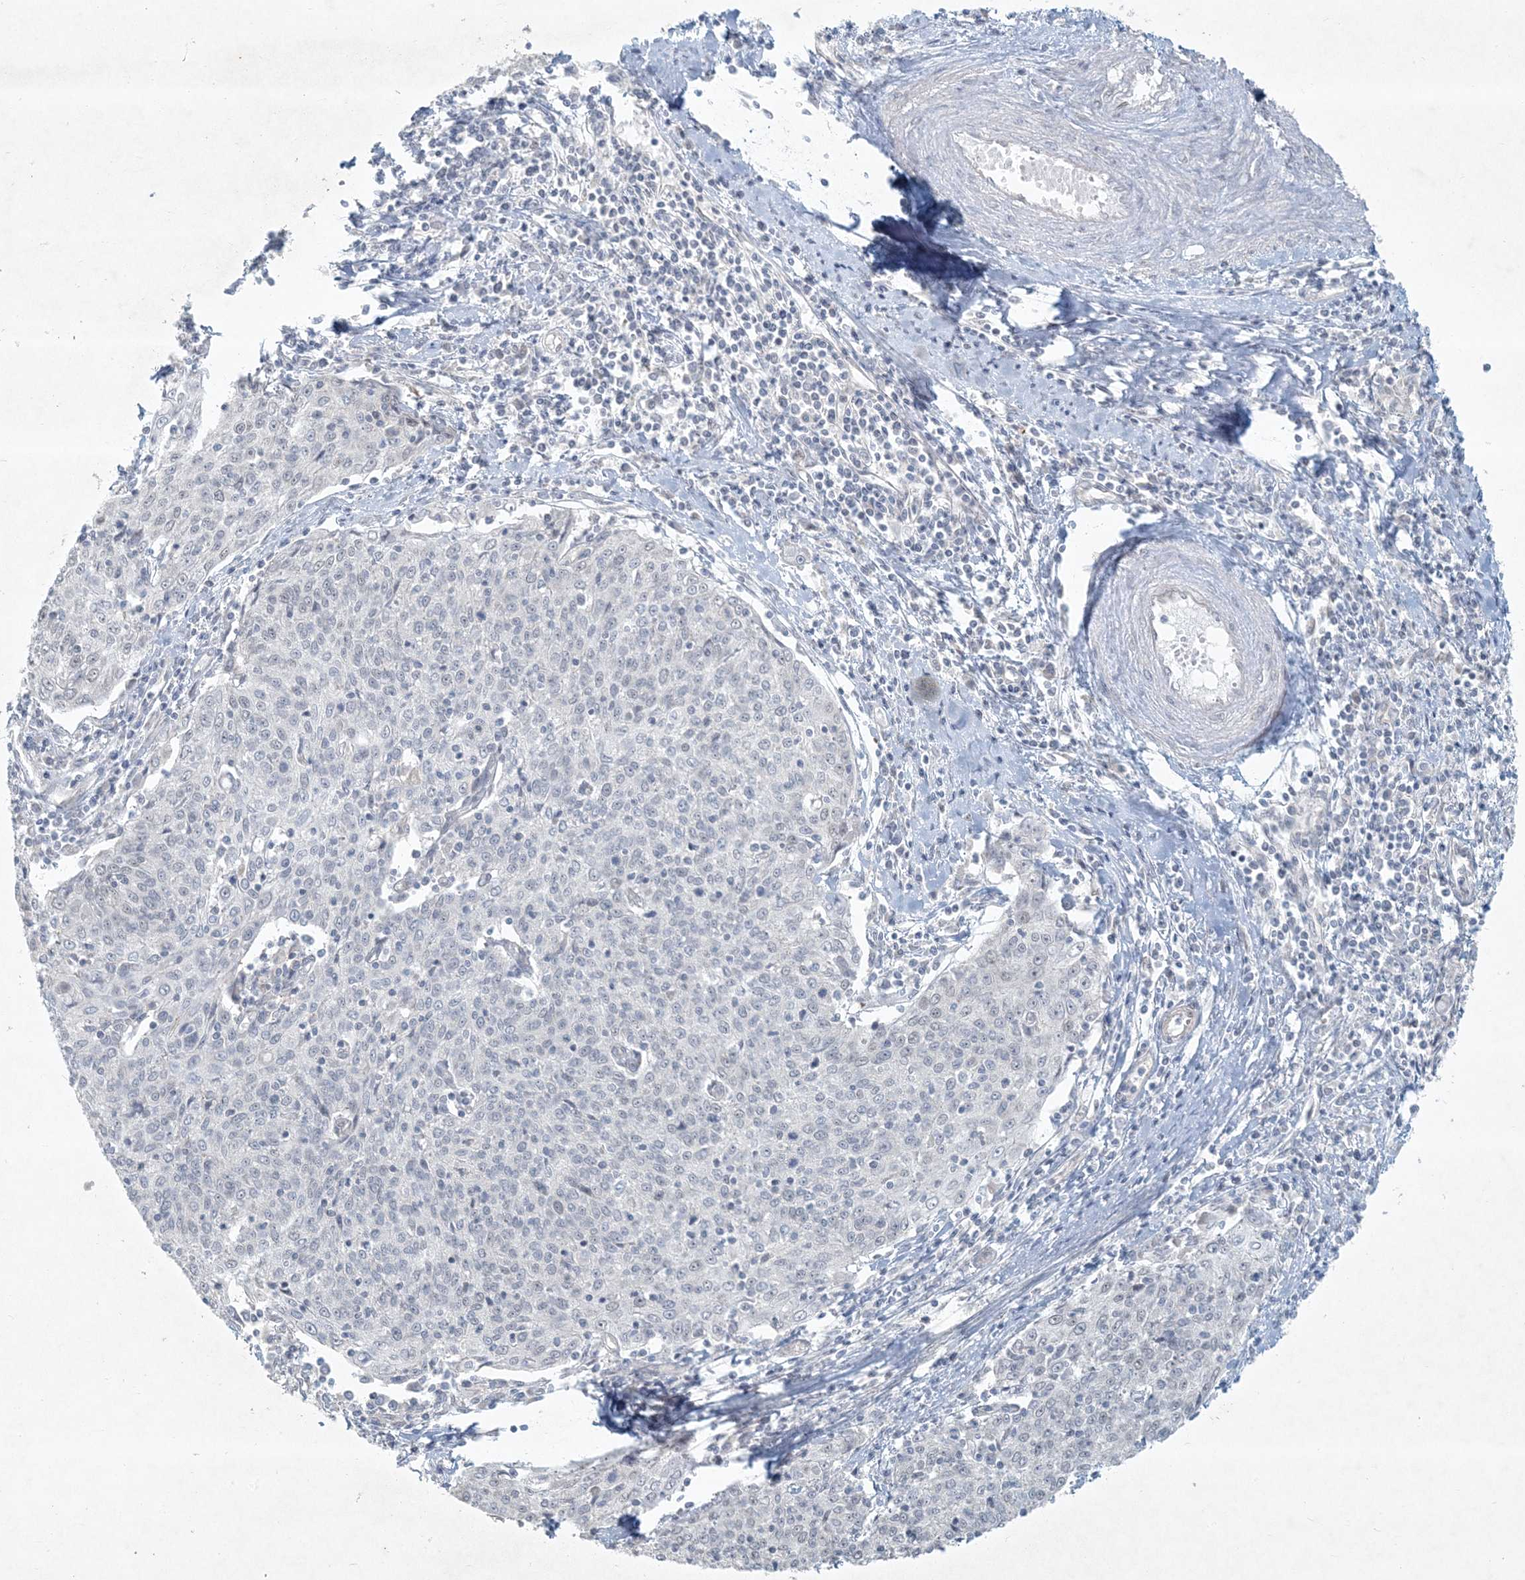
{"staining": {"intensity": "negative", "quantity": "none", "location": "none"}, "tissue": "cervical cancer", "cell_type": "Tumor cells", "image_type": "cancer", "snomed": [{"axis": "morphology", "description": "Squamous cell carcinoma, NOS"}, {"axis": "topography", "description": "Cervix"}], "caption": "Human cervical cancer (squamous cell carcinoma) stained for a protein using immunohistochemistry displays no staining in tumor cells.", "gene": "BCORL1", "patient": {"sex": "female", "age": 48}}